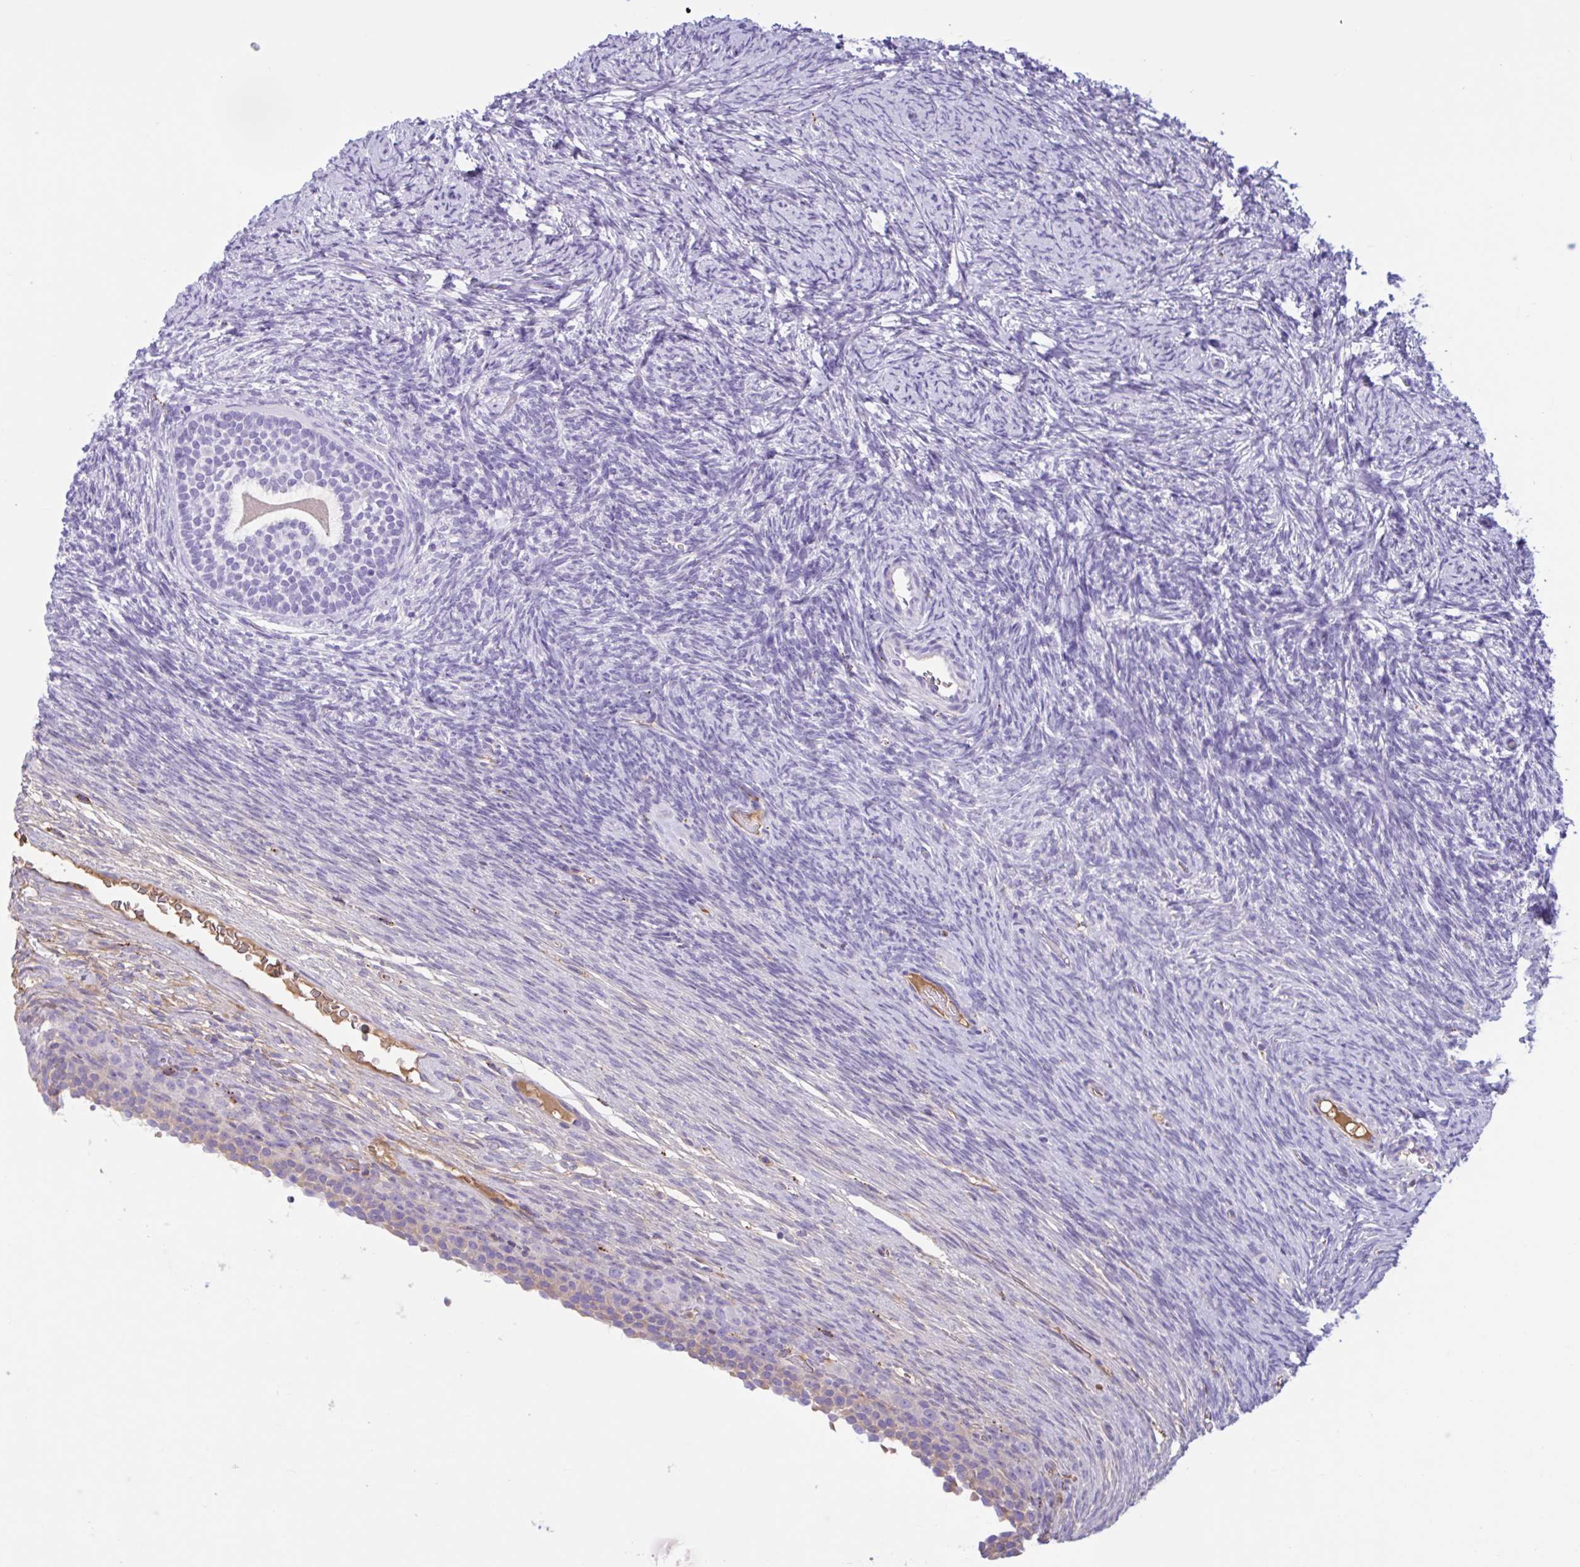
{"staining": {"intensity": "negative", "quantity": "none", "location": "none"}, "tissue": "ovary", "cell_type": "Follicle cells", "image_type": "normal", "snomed": [{"axis": "morphology", "description": "Normal tissue, NOS"}, {"axis": "topography", "description": "Ovary"}], "caption": "The micrograph displays no staining of follicle cells in unremarkable ovary.", "gene": "LARGE2", "patient": {"sex": "female", "age": 34}}